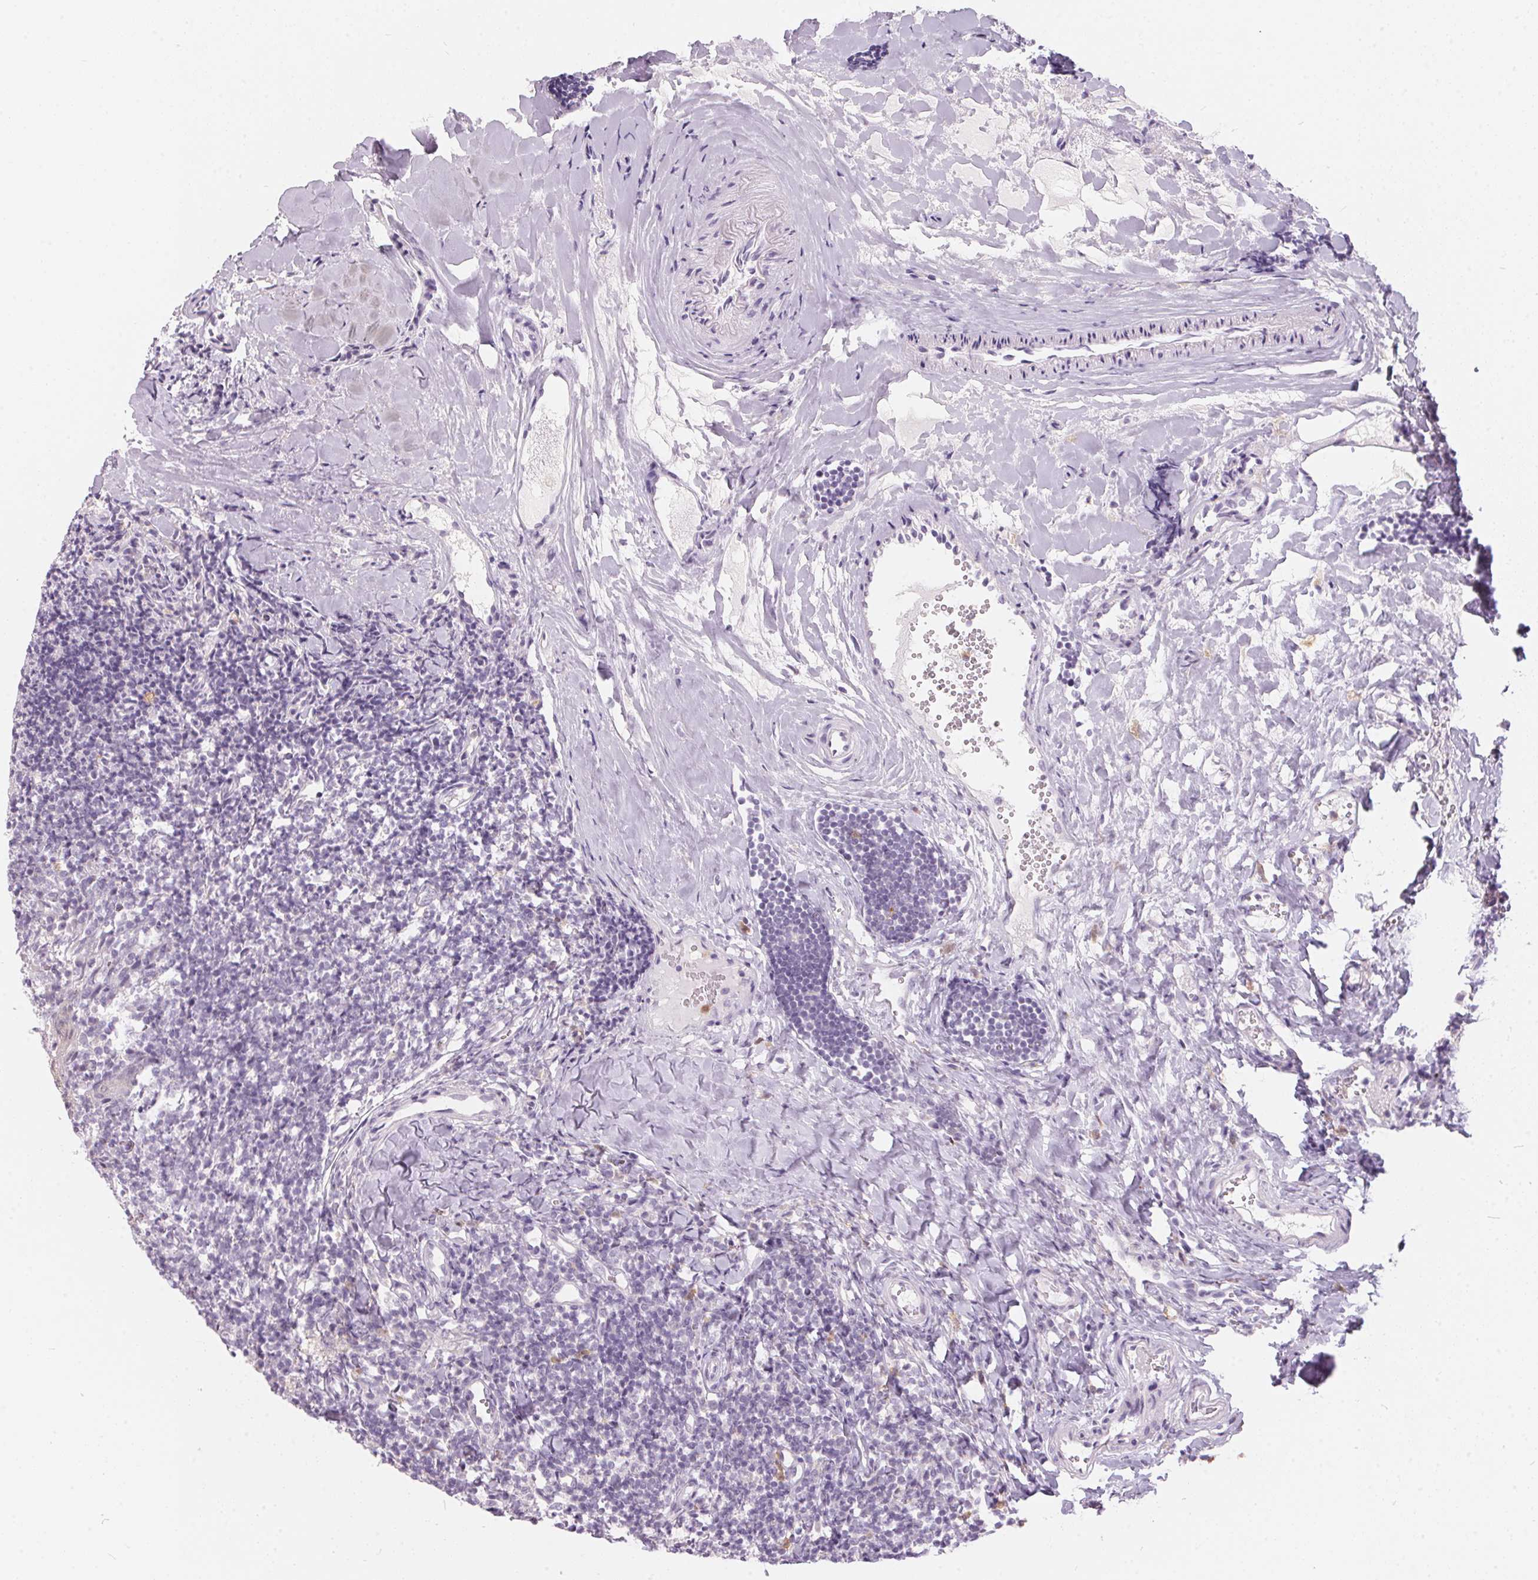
{"staining": {"intensity": "negative", "quantity": "none", "location": "none"}, "tissue": "tonsil", "cell_type": "Germinal center cells", "image_type": "normal", "snomed": [{"axis": "morphology", "description": "Normal tissue, NOS"}, {"axis": "topography", "description": "Tonsil"}], "caption": "IHC of unremarkable human tonsil reveals no positivity in germinal center cells.", "gene": "SERPINB1", "patient": {"sex": "female", "age": 10}}